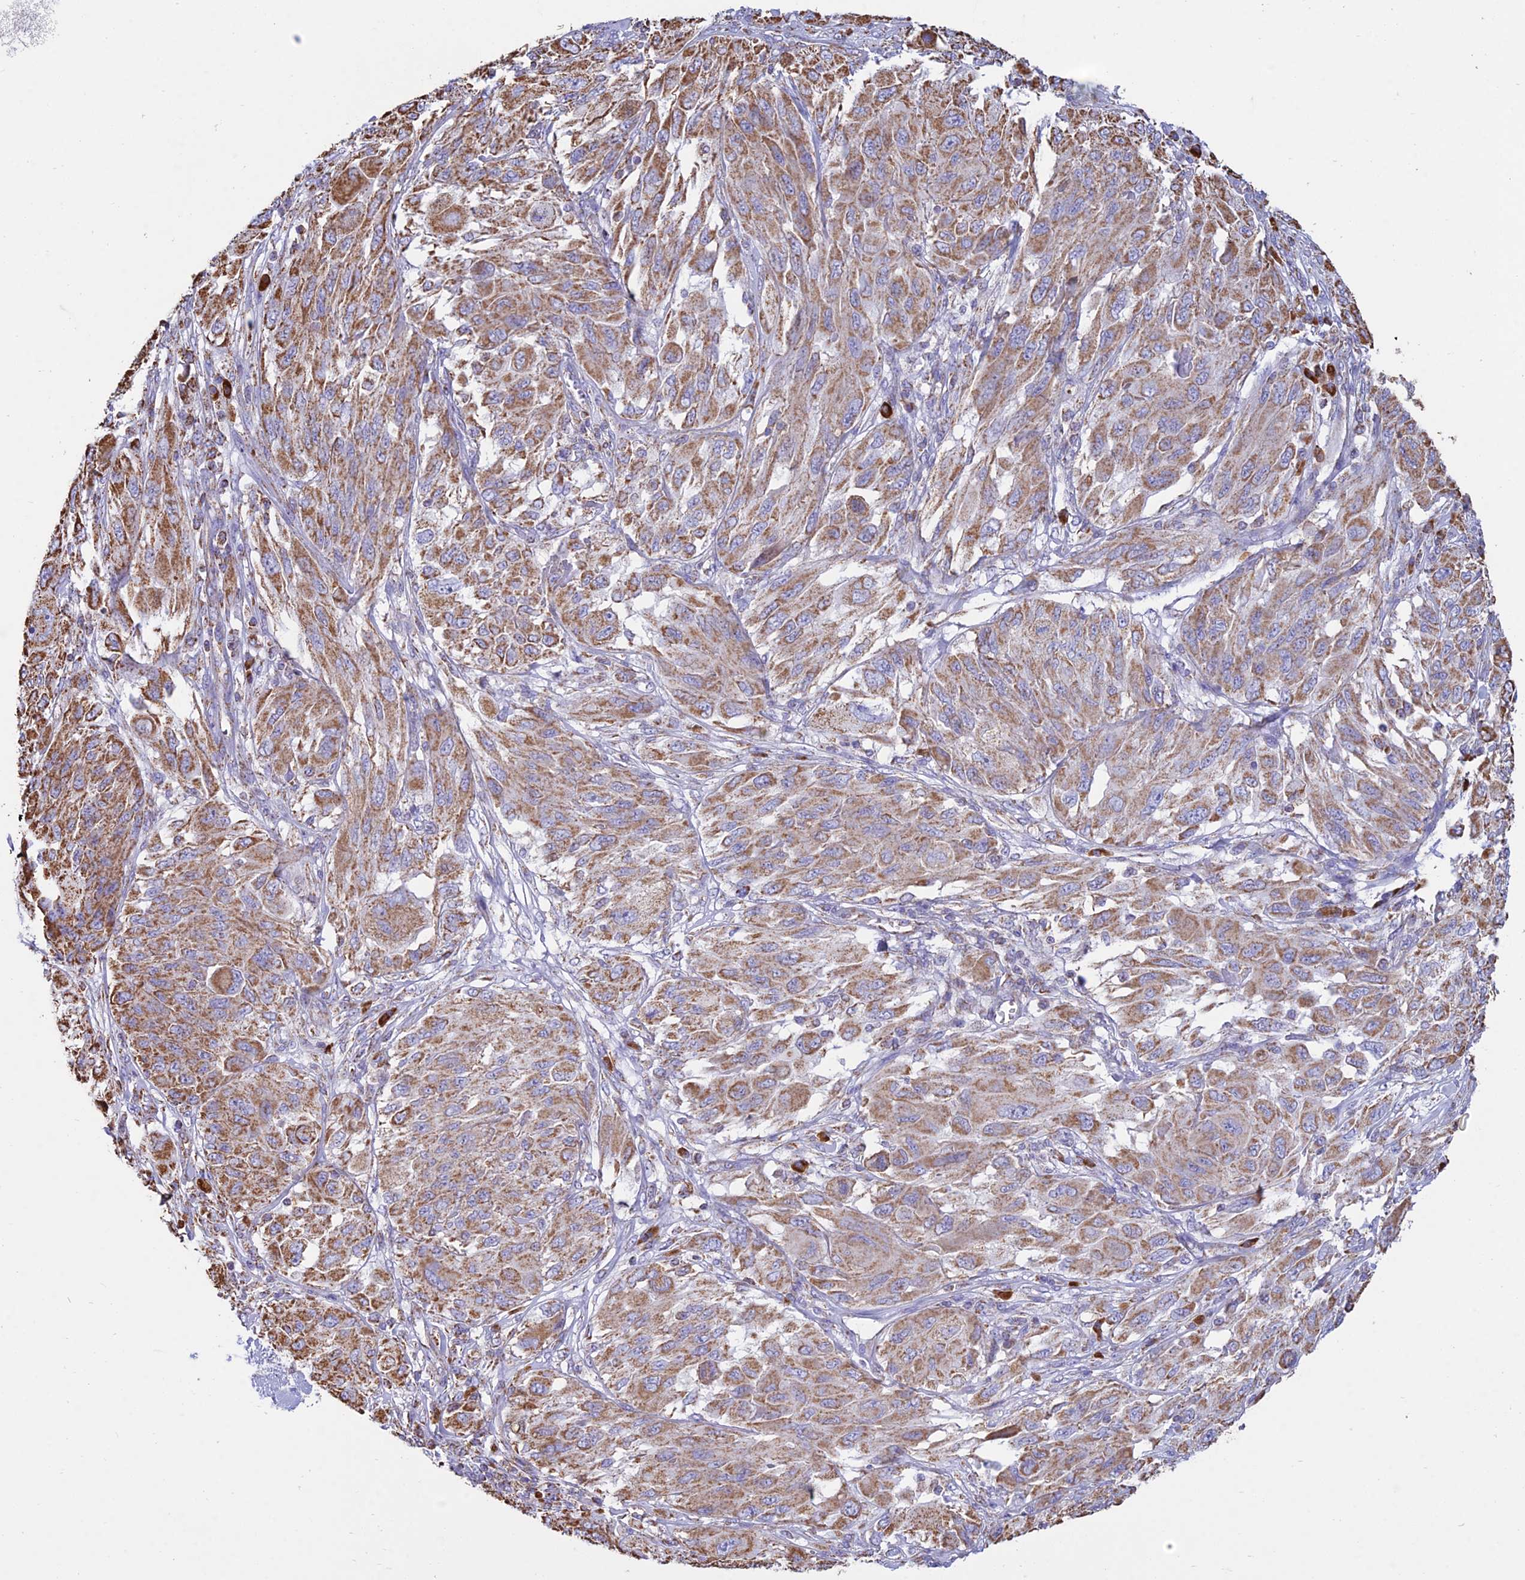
{"staining": {"intensity": "moderate", "quantity": ">75%", "location": "cytoplasmic/membranous"}, "tissue": "melanoma", "cell_type": "Tumor cells", "image_type": "cancer", "snomed": [{"axis": "morphology", "description": "Malignant melanoma, NOS"}, {"axis": "topography", "description": "Skin"}], "caption": "High-power microscopy captured an immunohistochemistry histopathology image of melanoma, revealing moderate cytoplasmic/membranous staining in approximately >75% of tumor cells.", "gene": "OR2W3", "patient": {"sex": "female", "age": 91}}